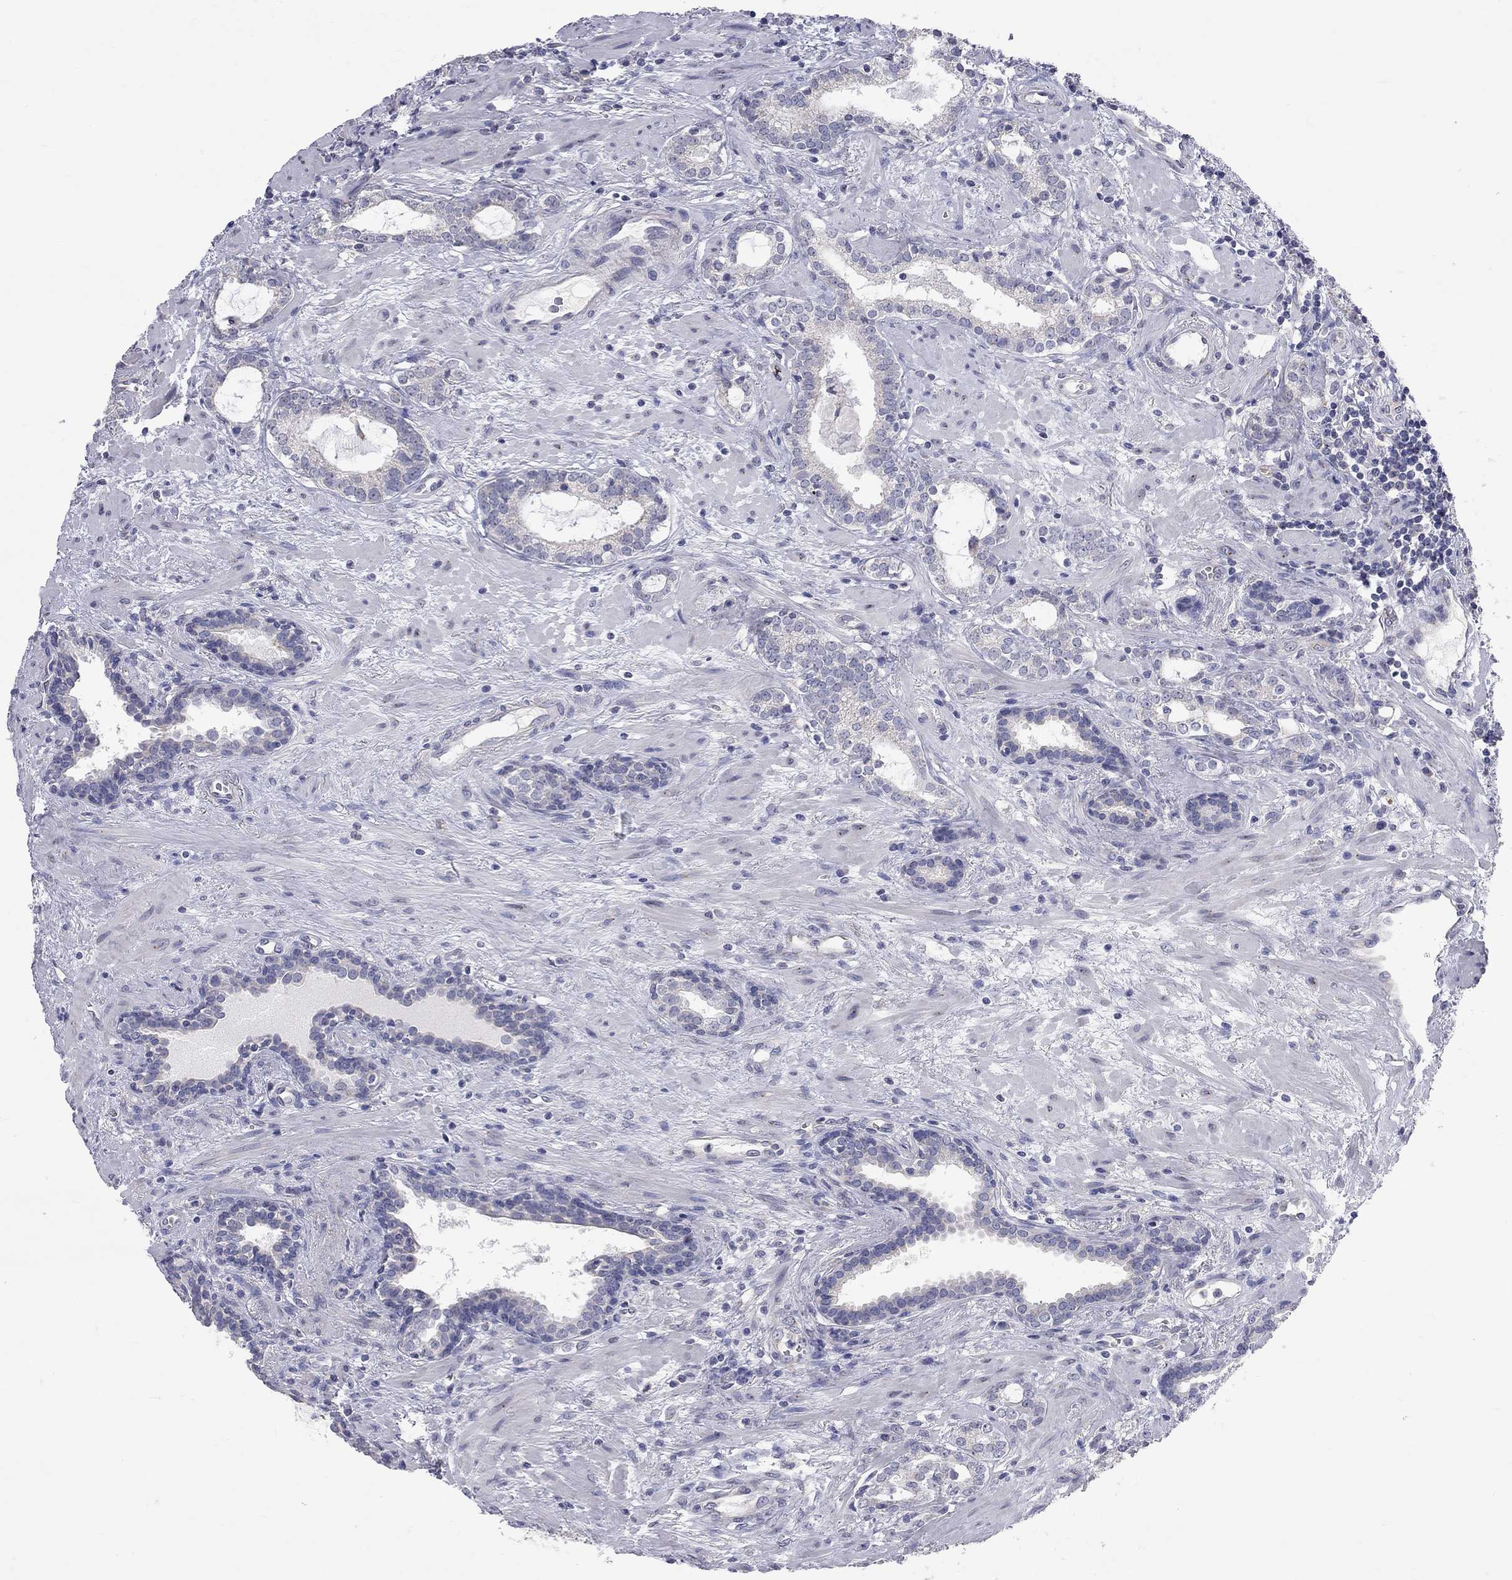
{"staining": {"intensity": "negative", "quantity": "none", "location": "none"}, "tissue": "prostate cancer", "cell_type": "Tumor cells", "image_type": "cancer", "snomed": [{"axis": "morphology", "description": "Adenocarcinoma, NOS"}, {"axis": "topography", "description": "Prostate"}], "caption": "Immunohistochemical staining of prostate adenocarcinoma reveals no significant staining in tumor cells.", "gene": "OPRK1", "patient": {"sex": "male", "age": 66}}